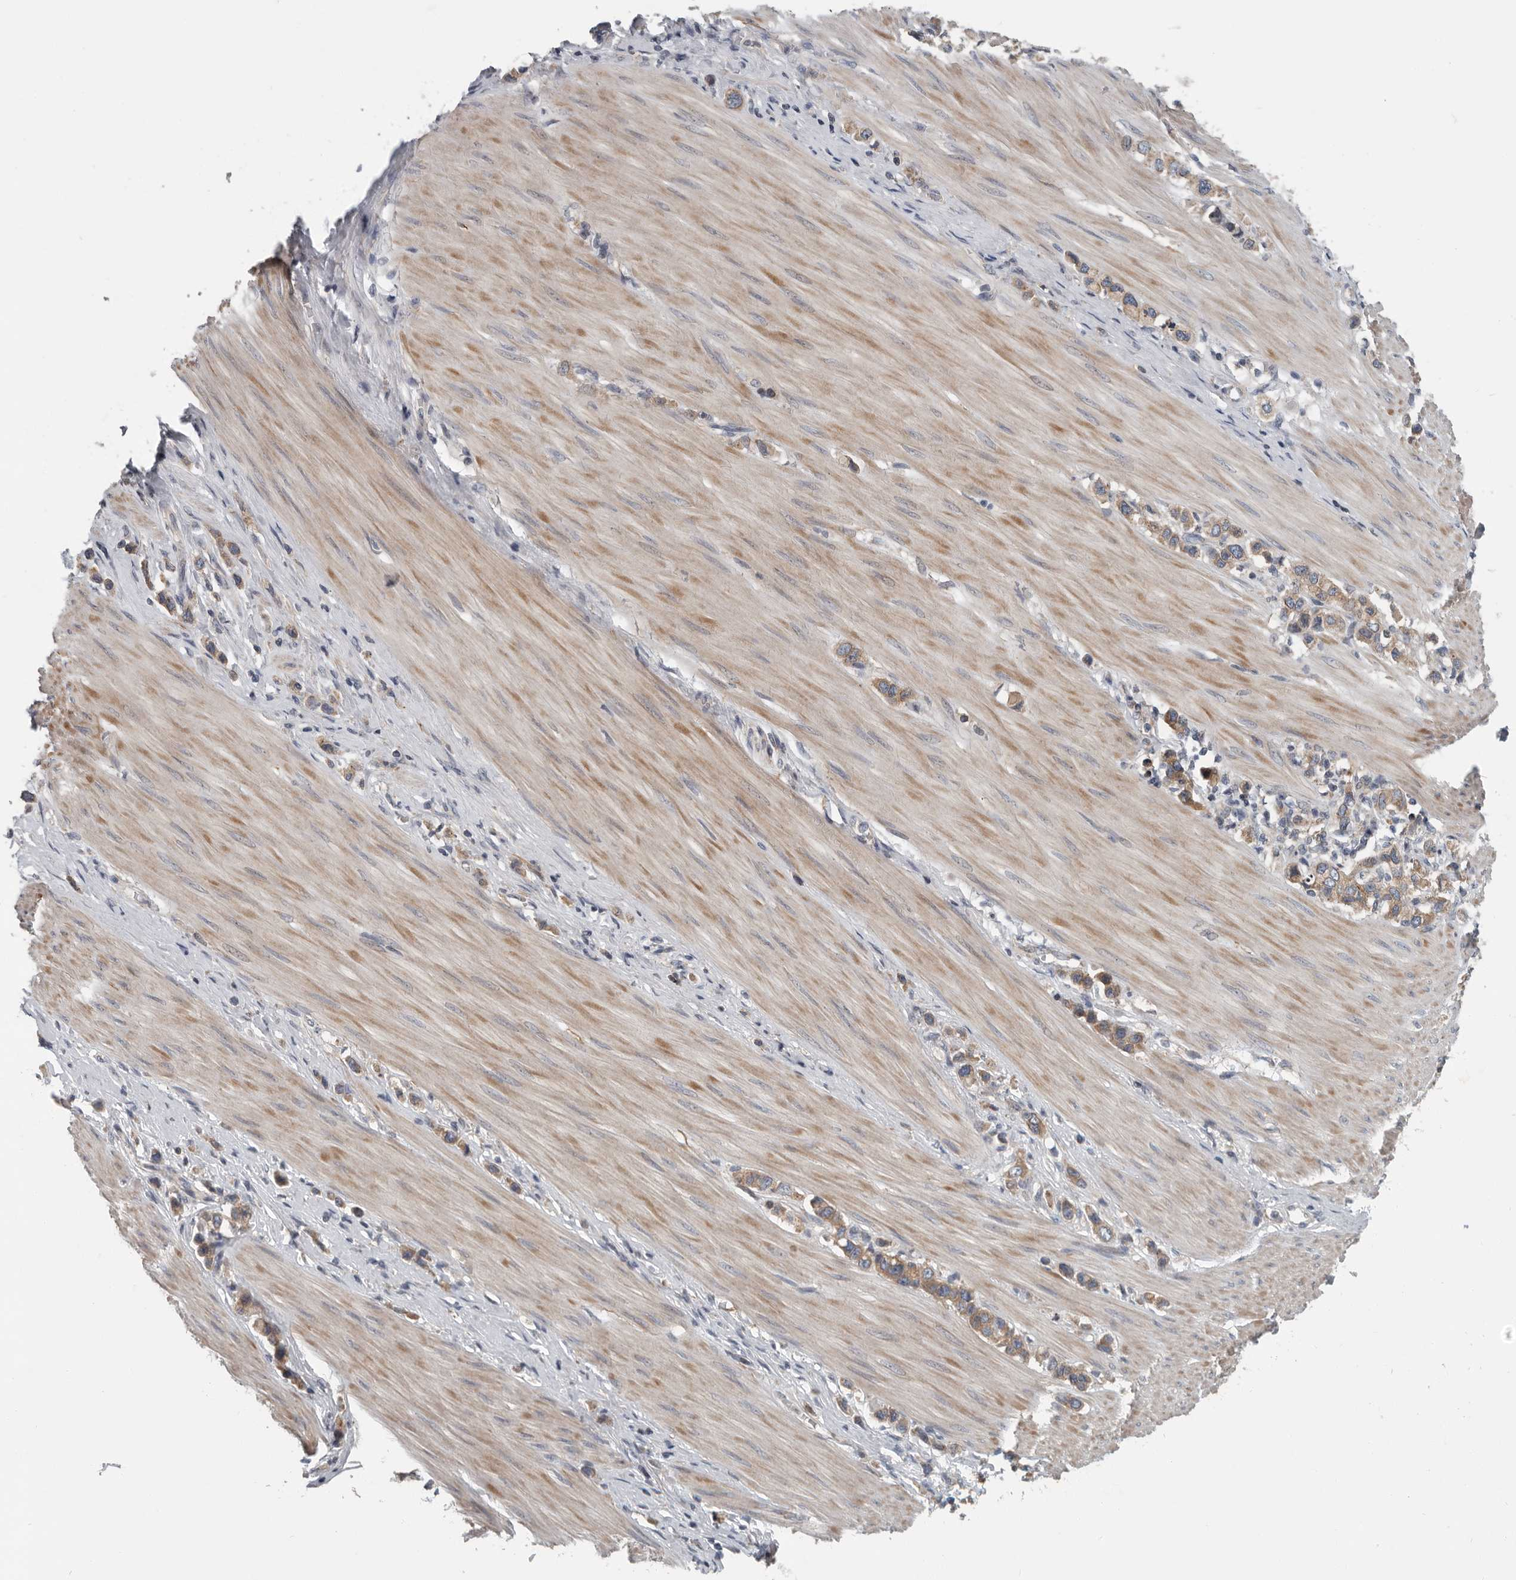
{"staining": {"intensity": "moderate", "quantity": ">75%", "location": "cytoplasmic/membranous"}, "tissue": "stomach cancer", "cell_type": "Tumor cells", "image_type": "cancer", "snomed": [{"axis": "morphology", "description": "Adenocarcinoma, NOS"}, {"axis": "topography", "description": "Stomach"}], "caption": "Immunohistochemistry (IHC) photomicrograph of neoplastic tissue: human stomach cancer stained using immunohistochemistry (IHC) displays medium levels of moderate protein expression localized specifically in the cytoplasmic/membranous of tumor cells, appearing as a cytoplasmic/membranous brown color.", "gene": "TMEM199", "patient": {"sex": "female", "age": 65}}